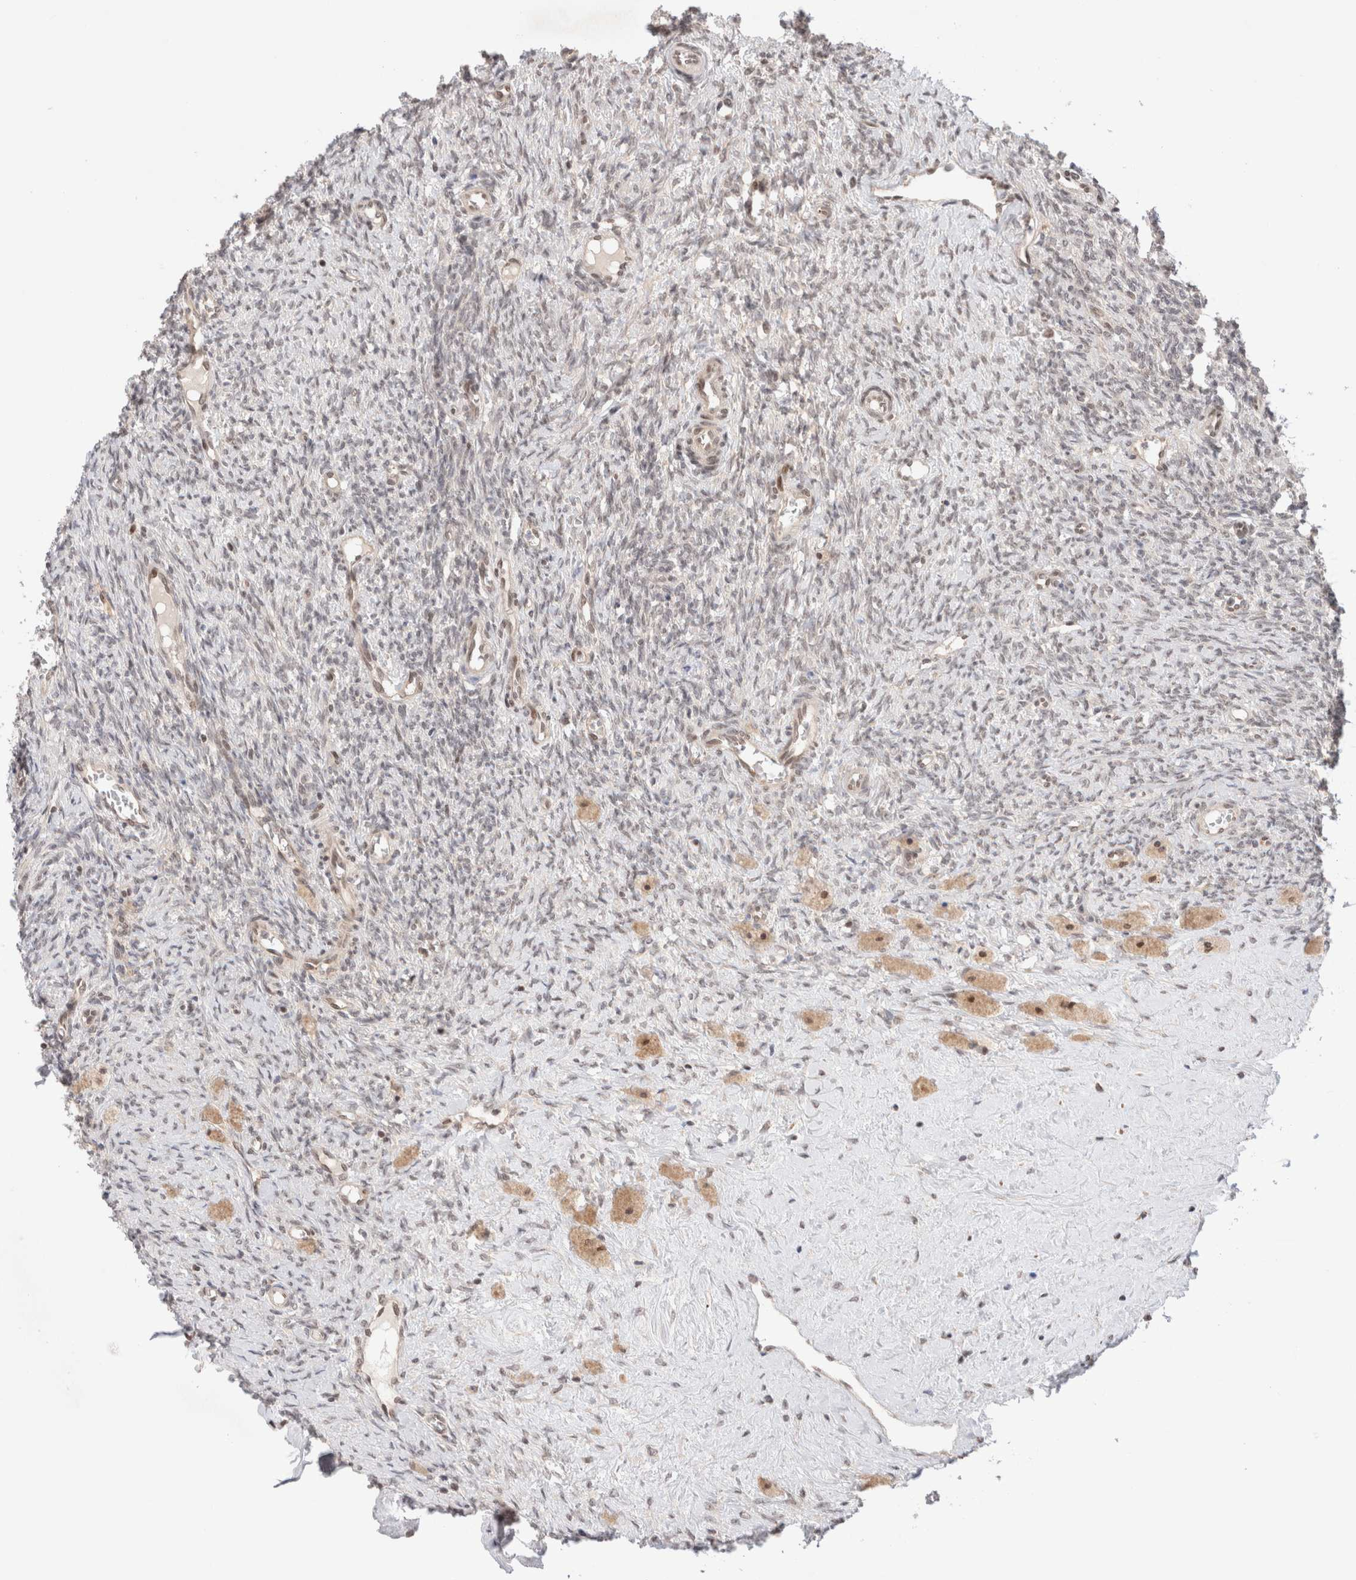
{"staining": {"intensity": "moderate", "quantity": ">75%", "location": "nuclear"}, "tissue": "ovary", "cell_type": "Follicle cells", "image_type": "normal", "snomed": [{"axis": "morphology", "description": "Normal tissue, NOS"}, {"axis": "topography", "description": "Ovary"}], "caption": "This histopathology image demonstrates immunohistochemistry (IHC) staining of normal ovary, with medium moderate nuclear staining in approximately >75% of follicle cells.", "gene": "GATAD2A", "patient": {"sex": "female", "age": 41}}